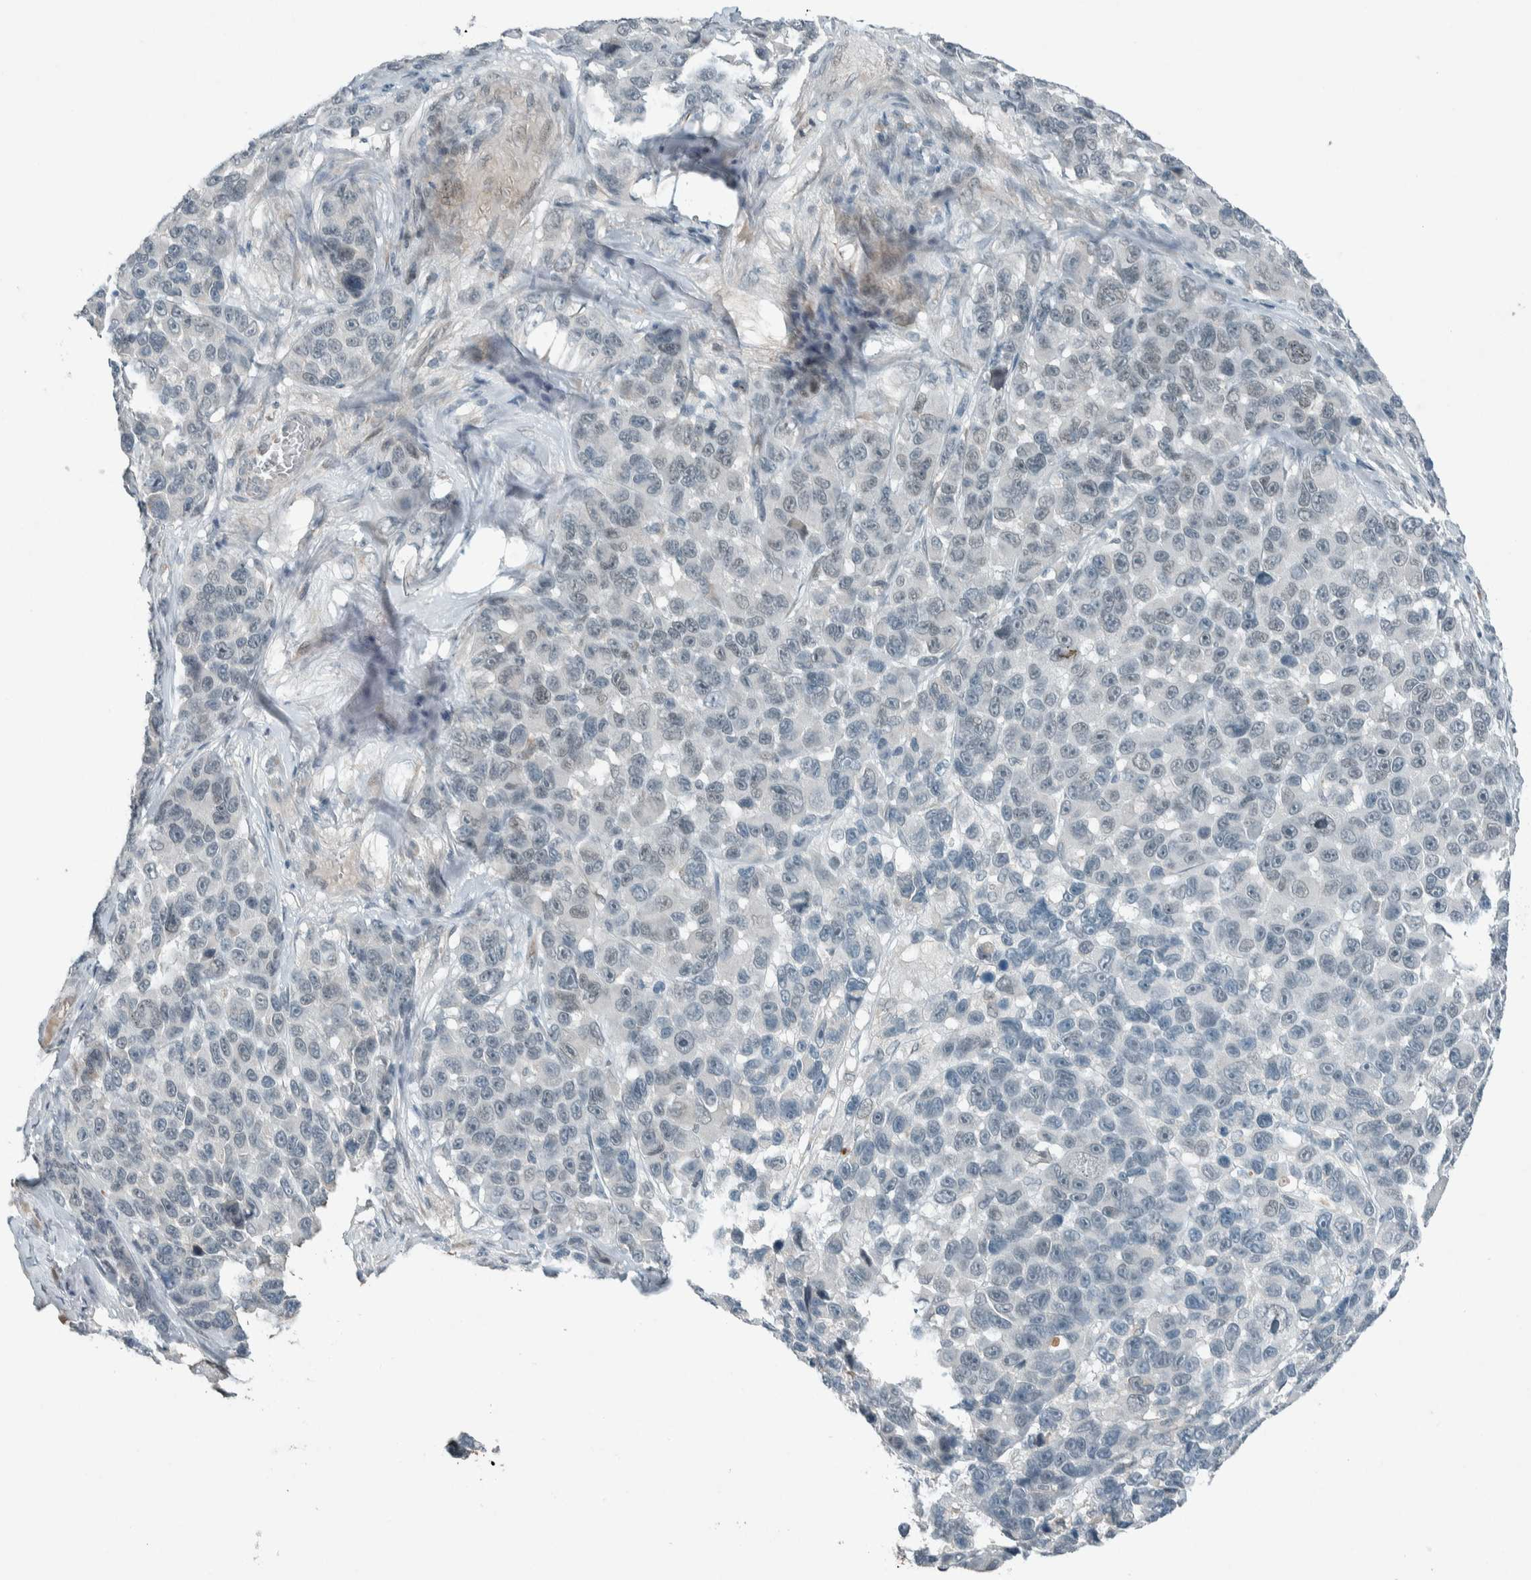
{"staining": {"intensity": "negative", "quantity": "none", "location": "none"}, "tissue": "melanoma", "cell_type": "Tumor cells", "image_type": "cancer", "snomed": [{"axis": "morphology", "description": "Malignant melanoma, NOS"}, {"axis": "topography", "description": "Skin"}], "caption": "This is an immunohistochemistry micrograph of human malignant melanoma. There is no expression in tumor cells.", "gene": "CERCAM", "patient": {"sex": "male", "age": 53}}